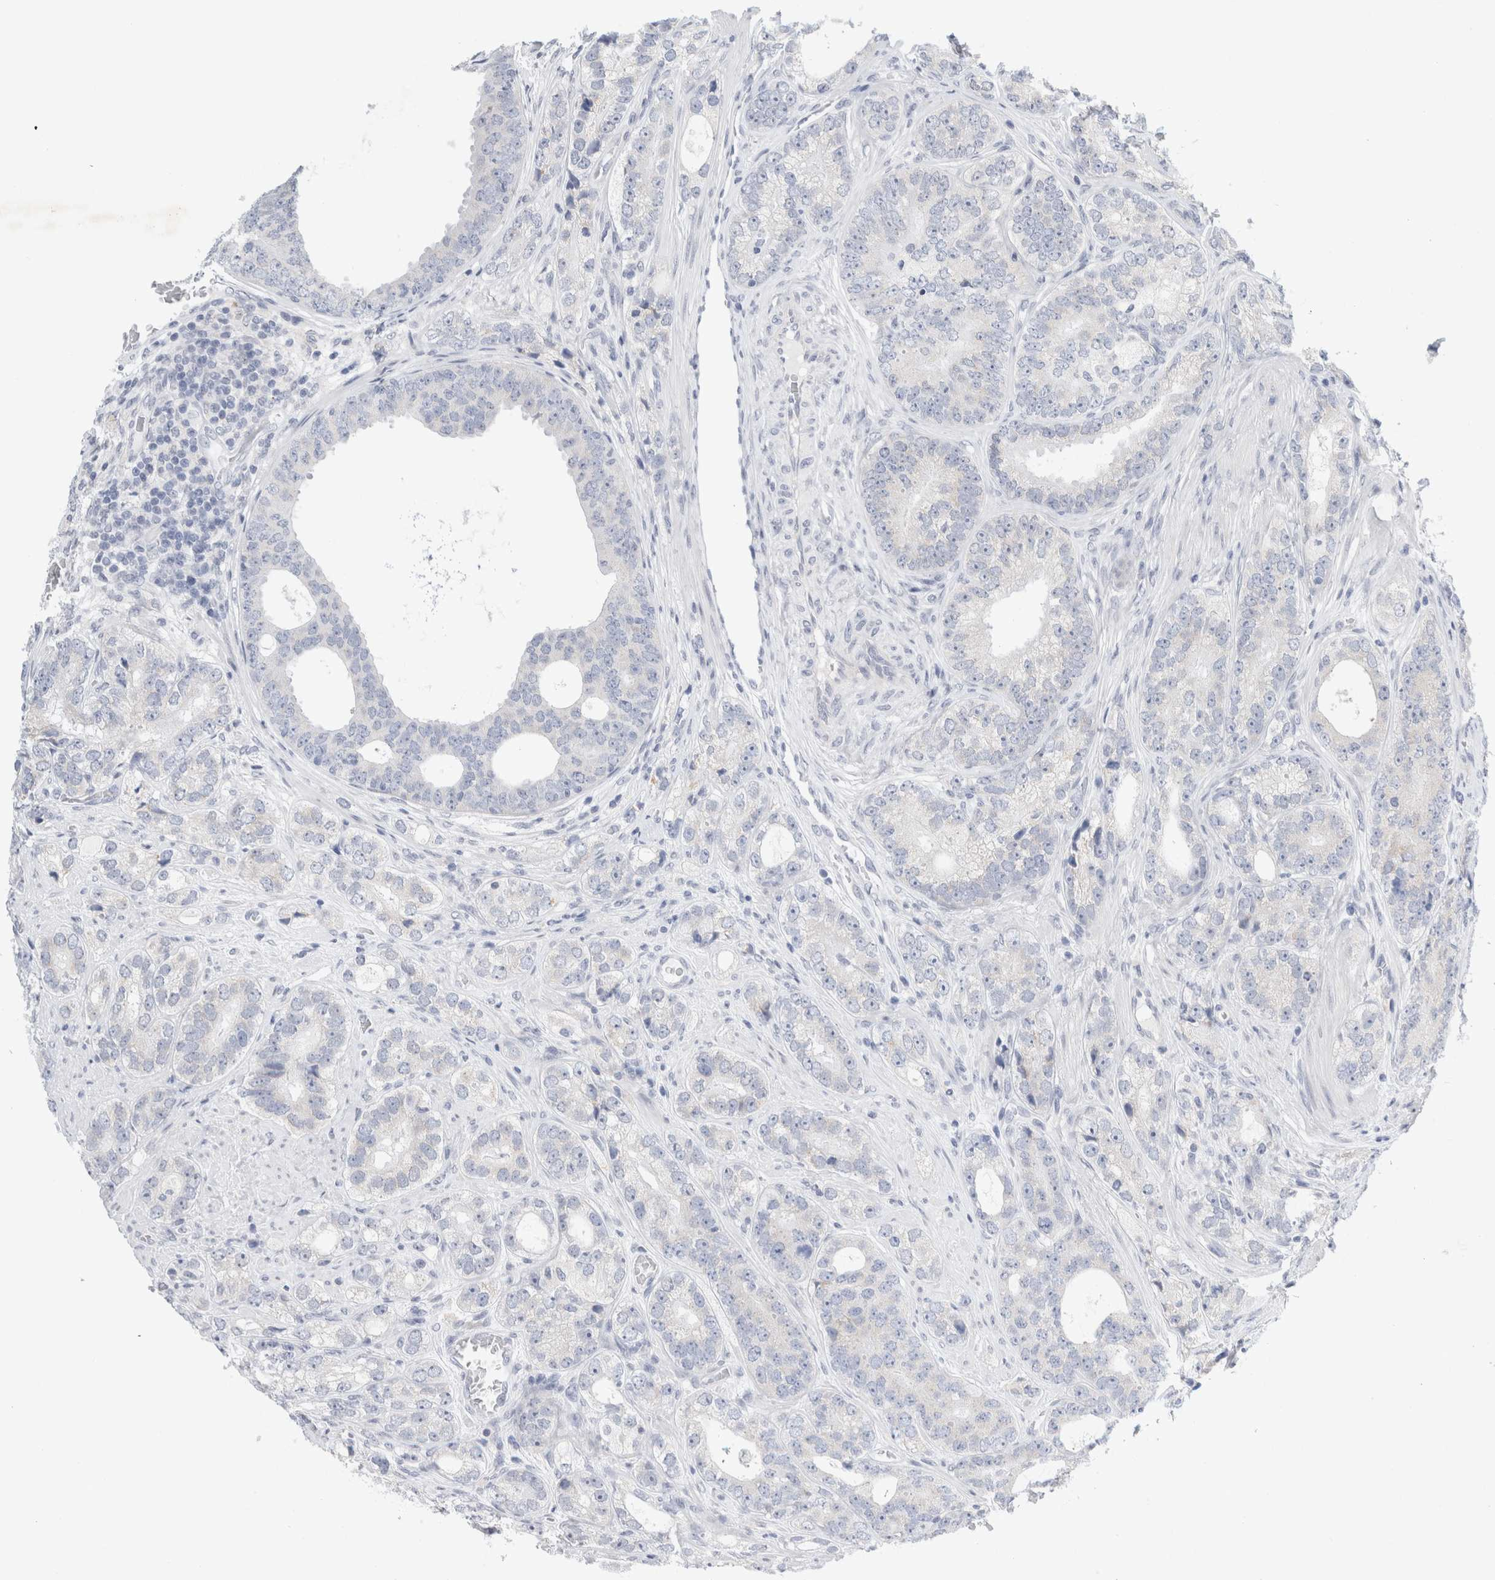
{"staining": {"intensity": "negative", "quantity": "none", "location": "none"}, "tissue": "prostate cancer", "cell_type": "Tumor cells", "image_type": "cancer", "snomed": [{"axis": "morphology", "description": "Adenocarcinoma, High grade"}, {"axis": "topography", "description": "Prostate"}], "caption": "A histopathology image of prostate cancer stained for a protein exhibits no brown staining in tumor cells.", "gene": "SLC22A12", "patient": {"sex": "male", "age": 56}}